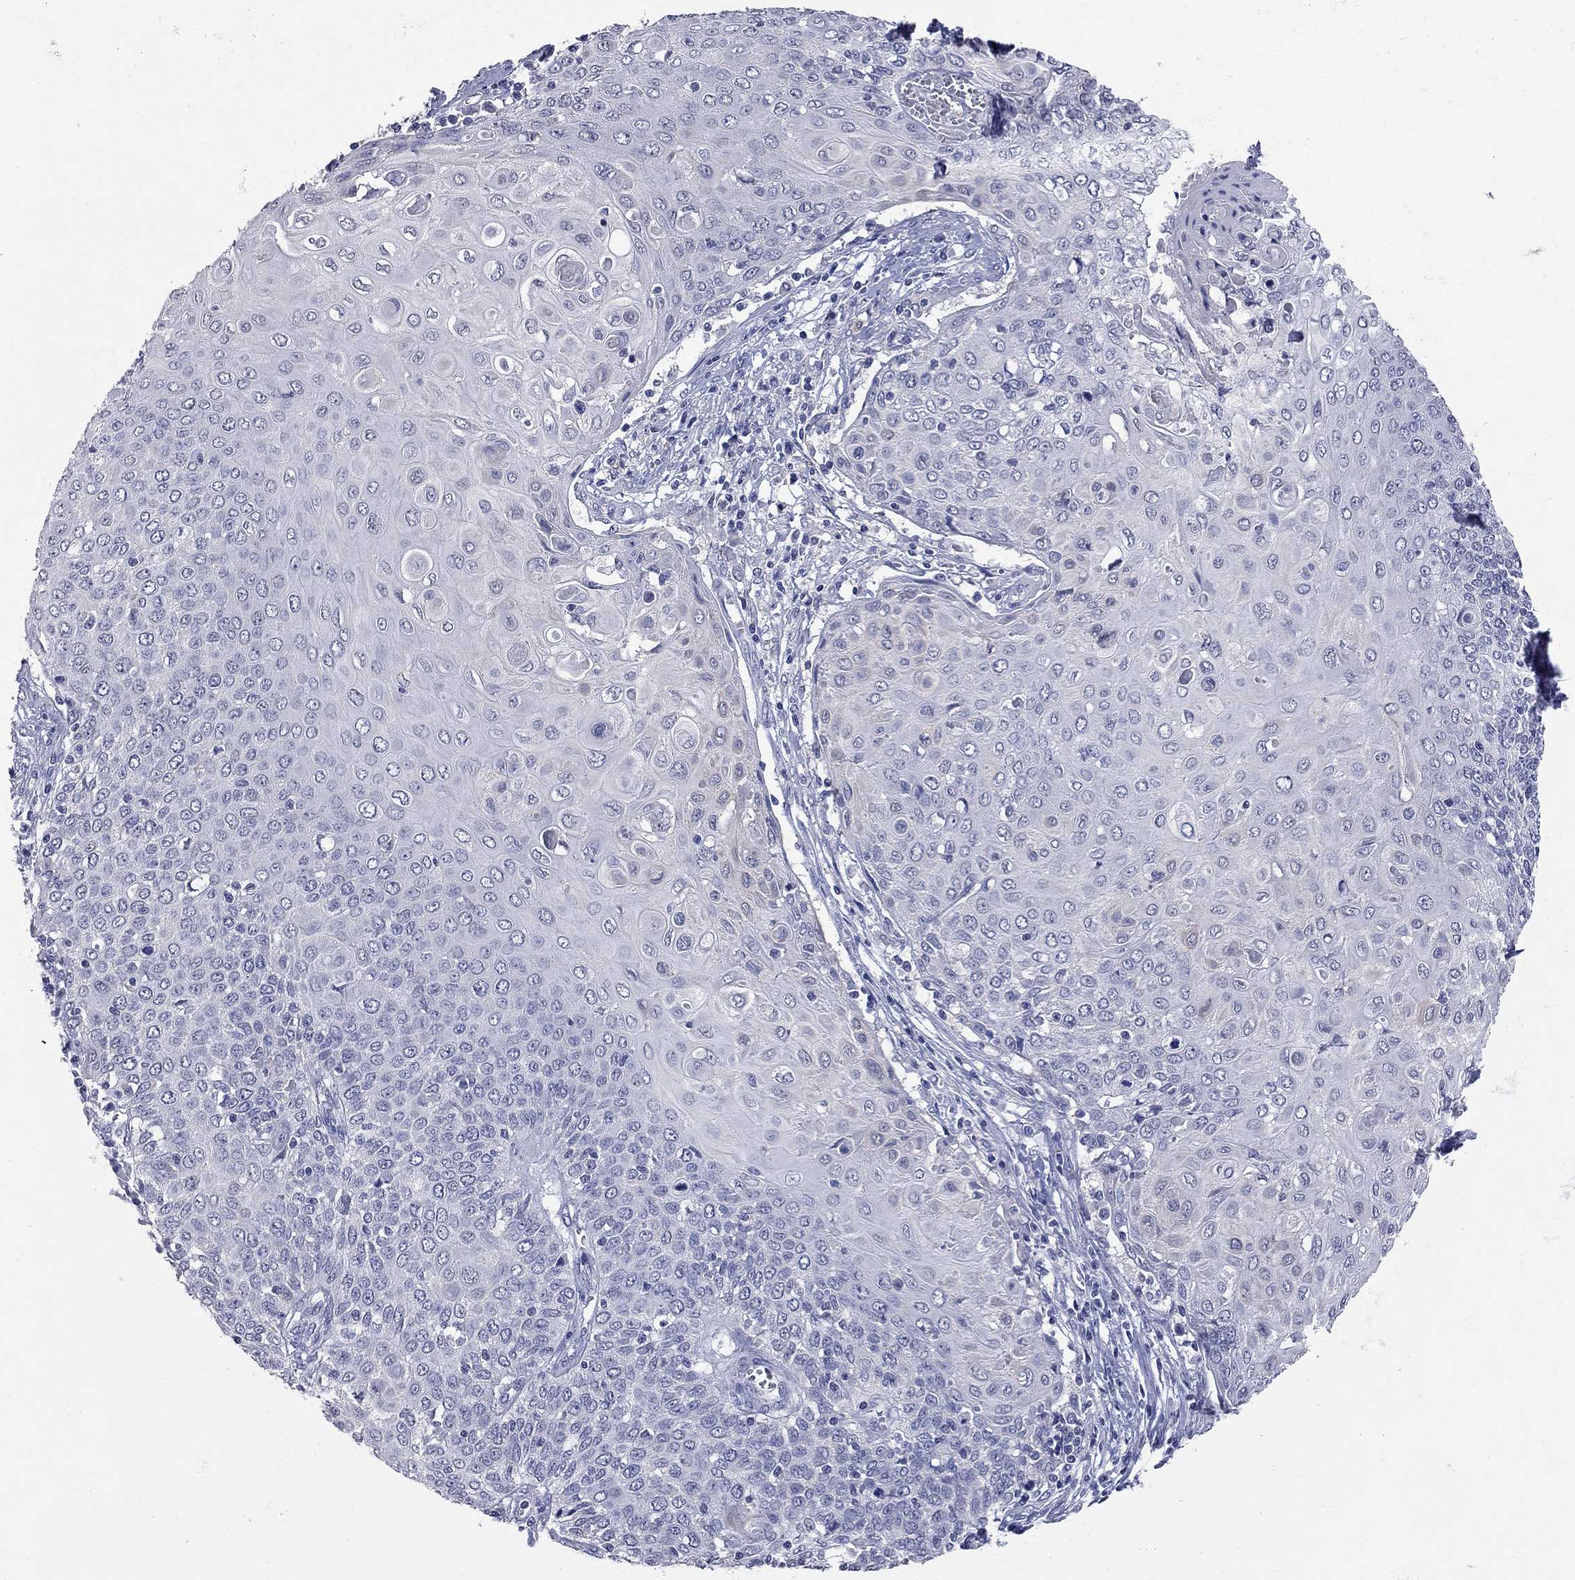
{"staining": {"intensity": "negative", "quantity": "none", "location": "none"}, "tissue": "cervical cancer", "cell_type": "Tumor cells", "image_type": "cancer", "snomed": [{"axis": "morphology", "description": "Squamous cell carcinoma, NOS"}, {"axis": "topography", "description": "Cervix"}], "caption": "Histopathology image shows no significant protein positivity in tumor cells of cervical squamous cell carcinoma.", "gene": "FAM221B", "patient": {"sex": "female", "age": 39}}